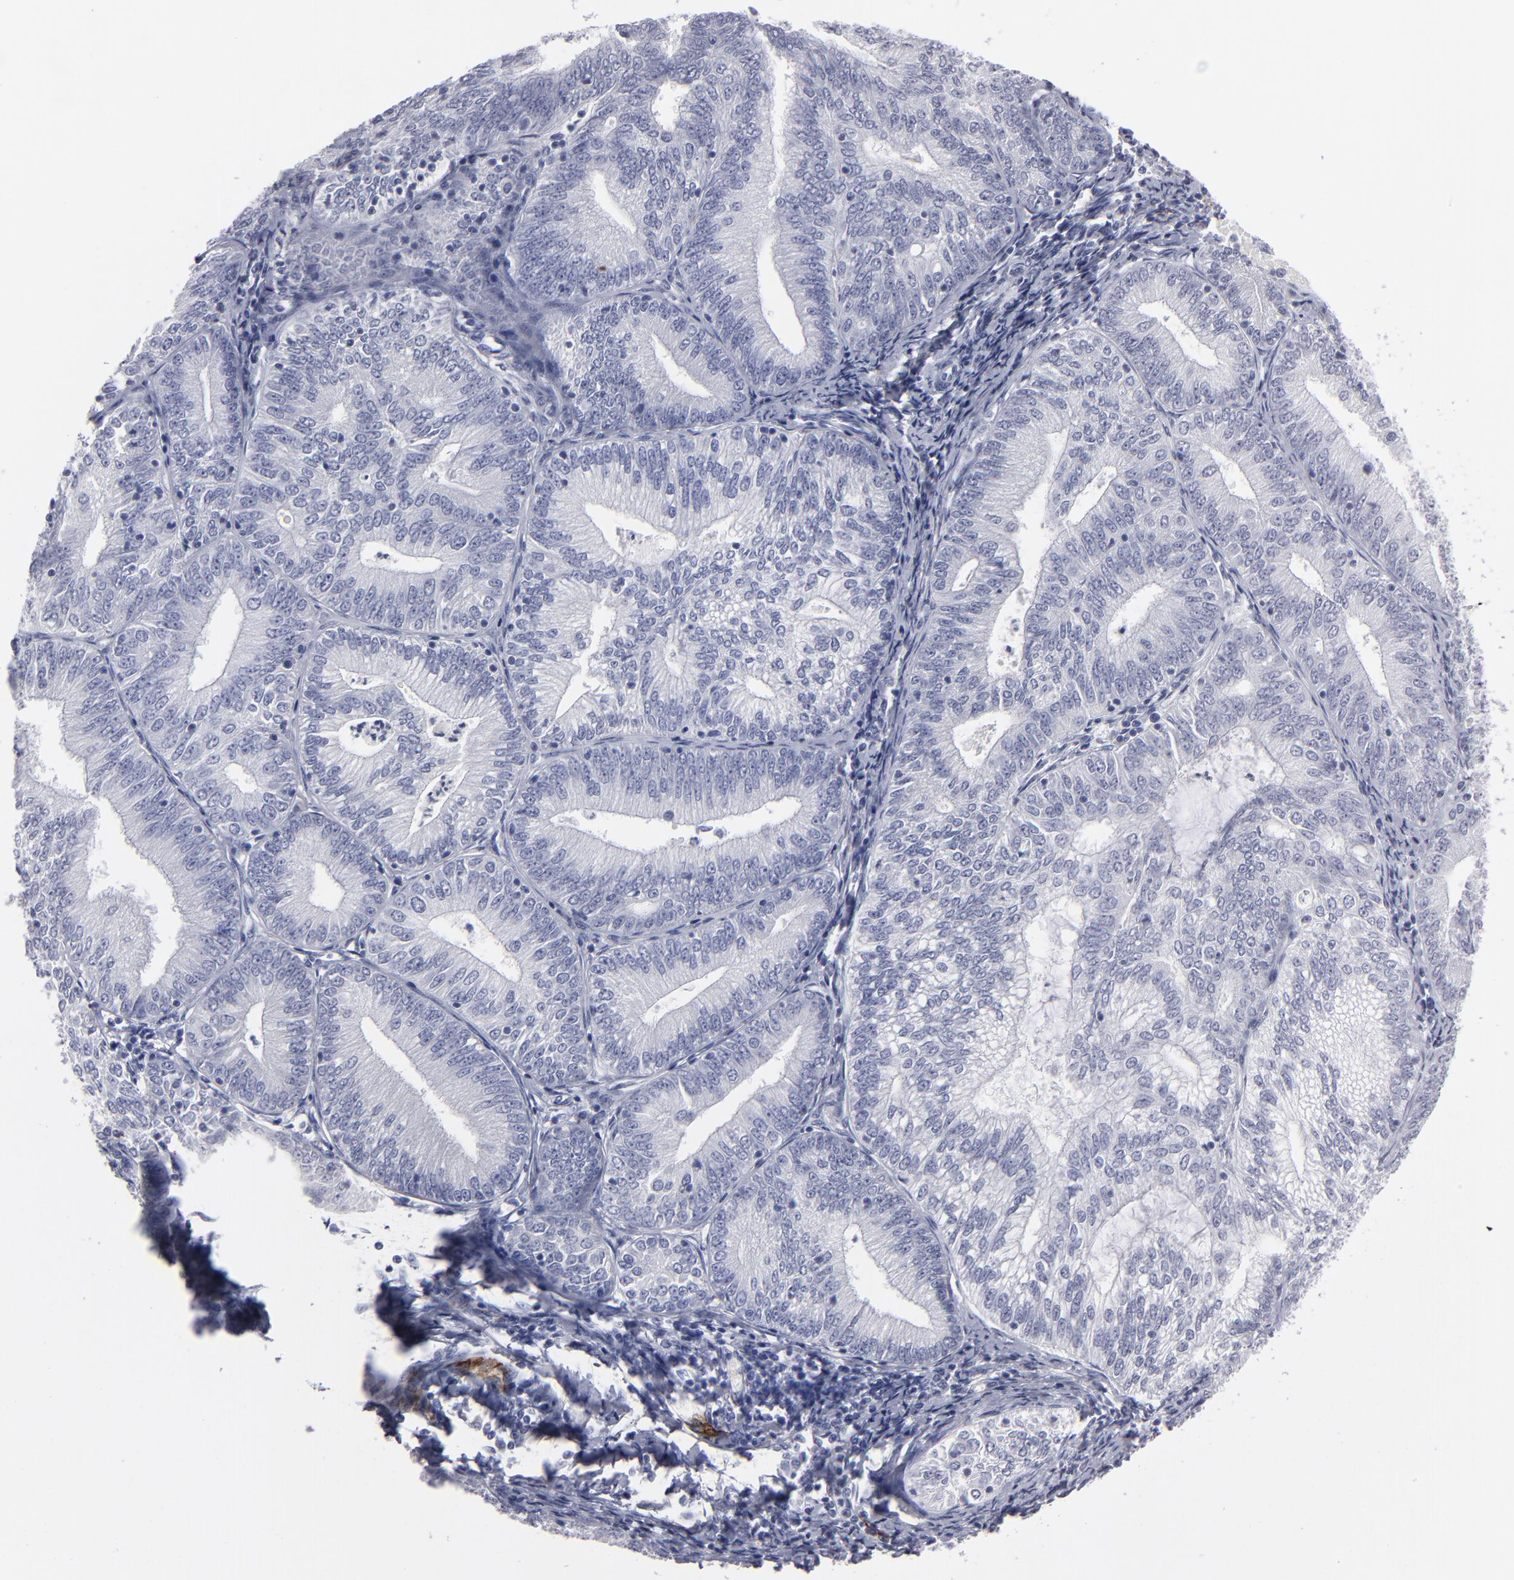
{"staining": {"intensity": "negative", "quantity": "none", "location": "none"}, "tissue": "endometrial cancer", "cell_type": "Tumor cells", "image_type": "cancer", "snomed": [{"axis": "morphology", "description": "Adenocarcinoma, NOS"}, {"axis": "topography", "description": "Endometrium"}], "caption": "Tumor cells show no significant staining in adenocarcinoma (endometrial).", "gene": "CADM3", "patient": {"sex": "female", "age": 69}}